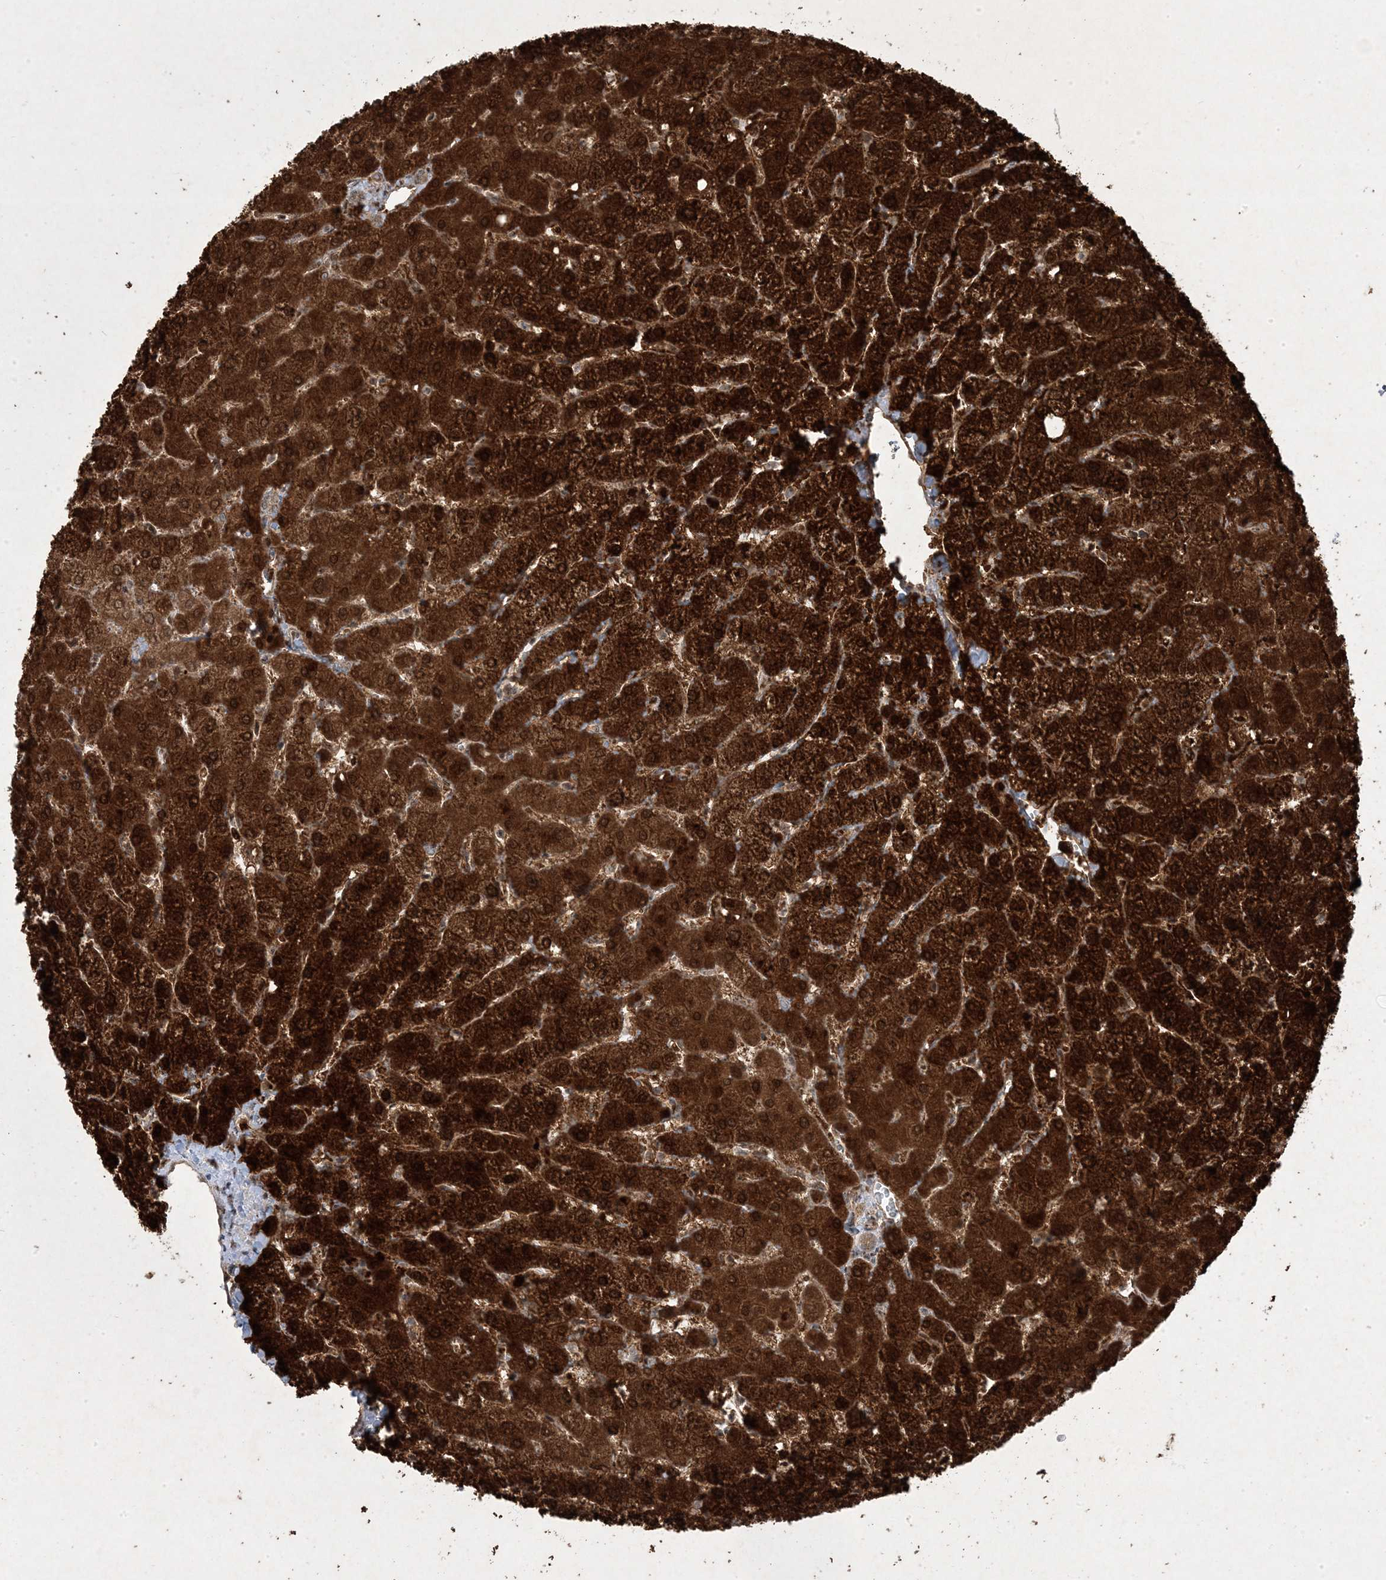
{"staining": {"intensity": "weak", "quantity": ">75%", "location": "cytoplasmic/membranous"}, "tissue": "liver", "cell_type": "Cholangiocytes", "image_type": "normal", "snomed": [{"axis": "morphology", "description": "Normal tissue, NOS"}, {"axis": "topography", "description": "Liver"}], "caption": "A brown stain highlights weak cytoplasmic/membranous expression of a protein in cholangiocytes of normal human liver. The staining was performed using DAB to visualize the protein expression in brown, while the nuclei were stained in blue with hematoxylin (Magnification: 20x).", "gene": "PLEKHM2", "patient": {"sex": "female", "age": 54}}